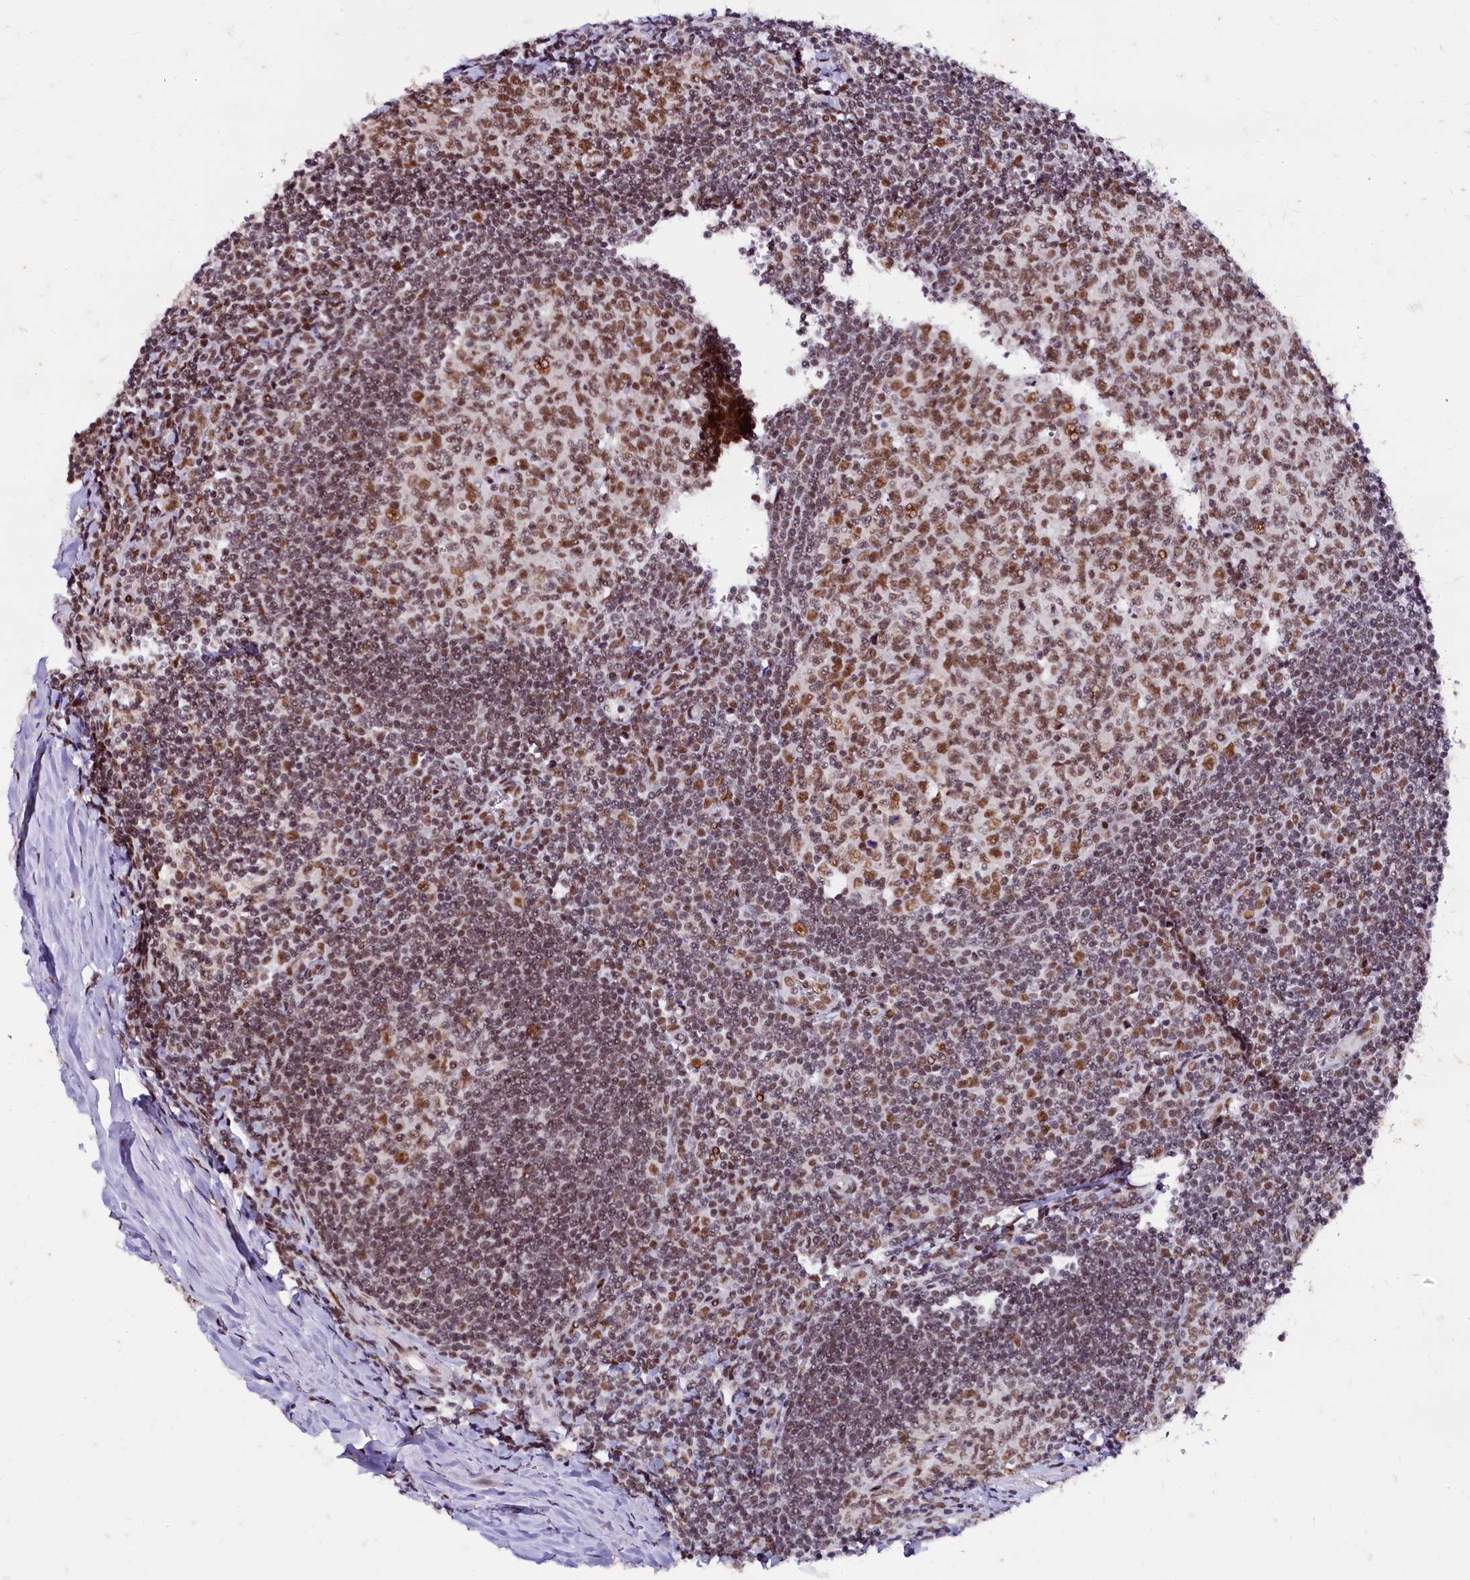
{"staining": {"intensity": "moderate", "quantity": ">75%", "location": "nuclear"}, "tissue": "tonsil", "cell_type": "Germinal center cells", "image_type": "normal", "snomed": [{"axis": "morphology", "description": "Normal tissue, NOS"}, {"axis": "topography", "description": "Tonsil"}], "caption": "High-magnification brightfield microscopy of normal tonsil stained with DAB (3,3'-diaminobenzidine) (brown) and counterstained with hematoxylin (blue). germinal center cells exhibit moderate nuclear staining is identified in approximately>75% of cells.", "gene": "CPSF7", "patient": {"sex": "male", "age": 27}}